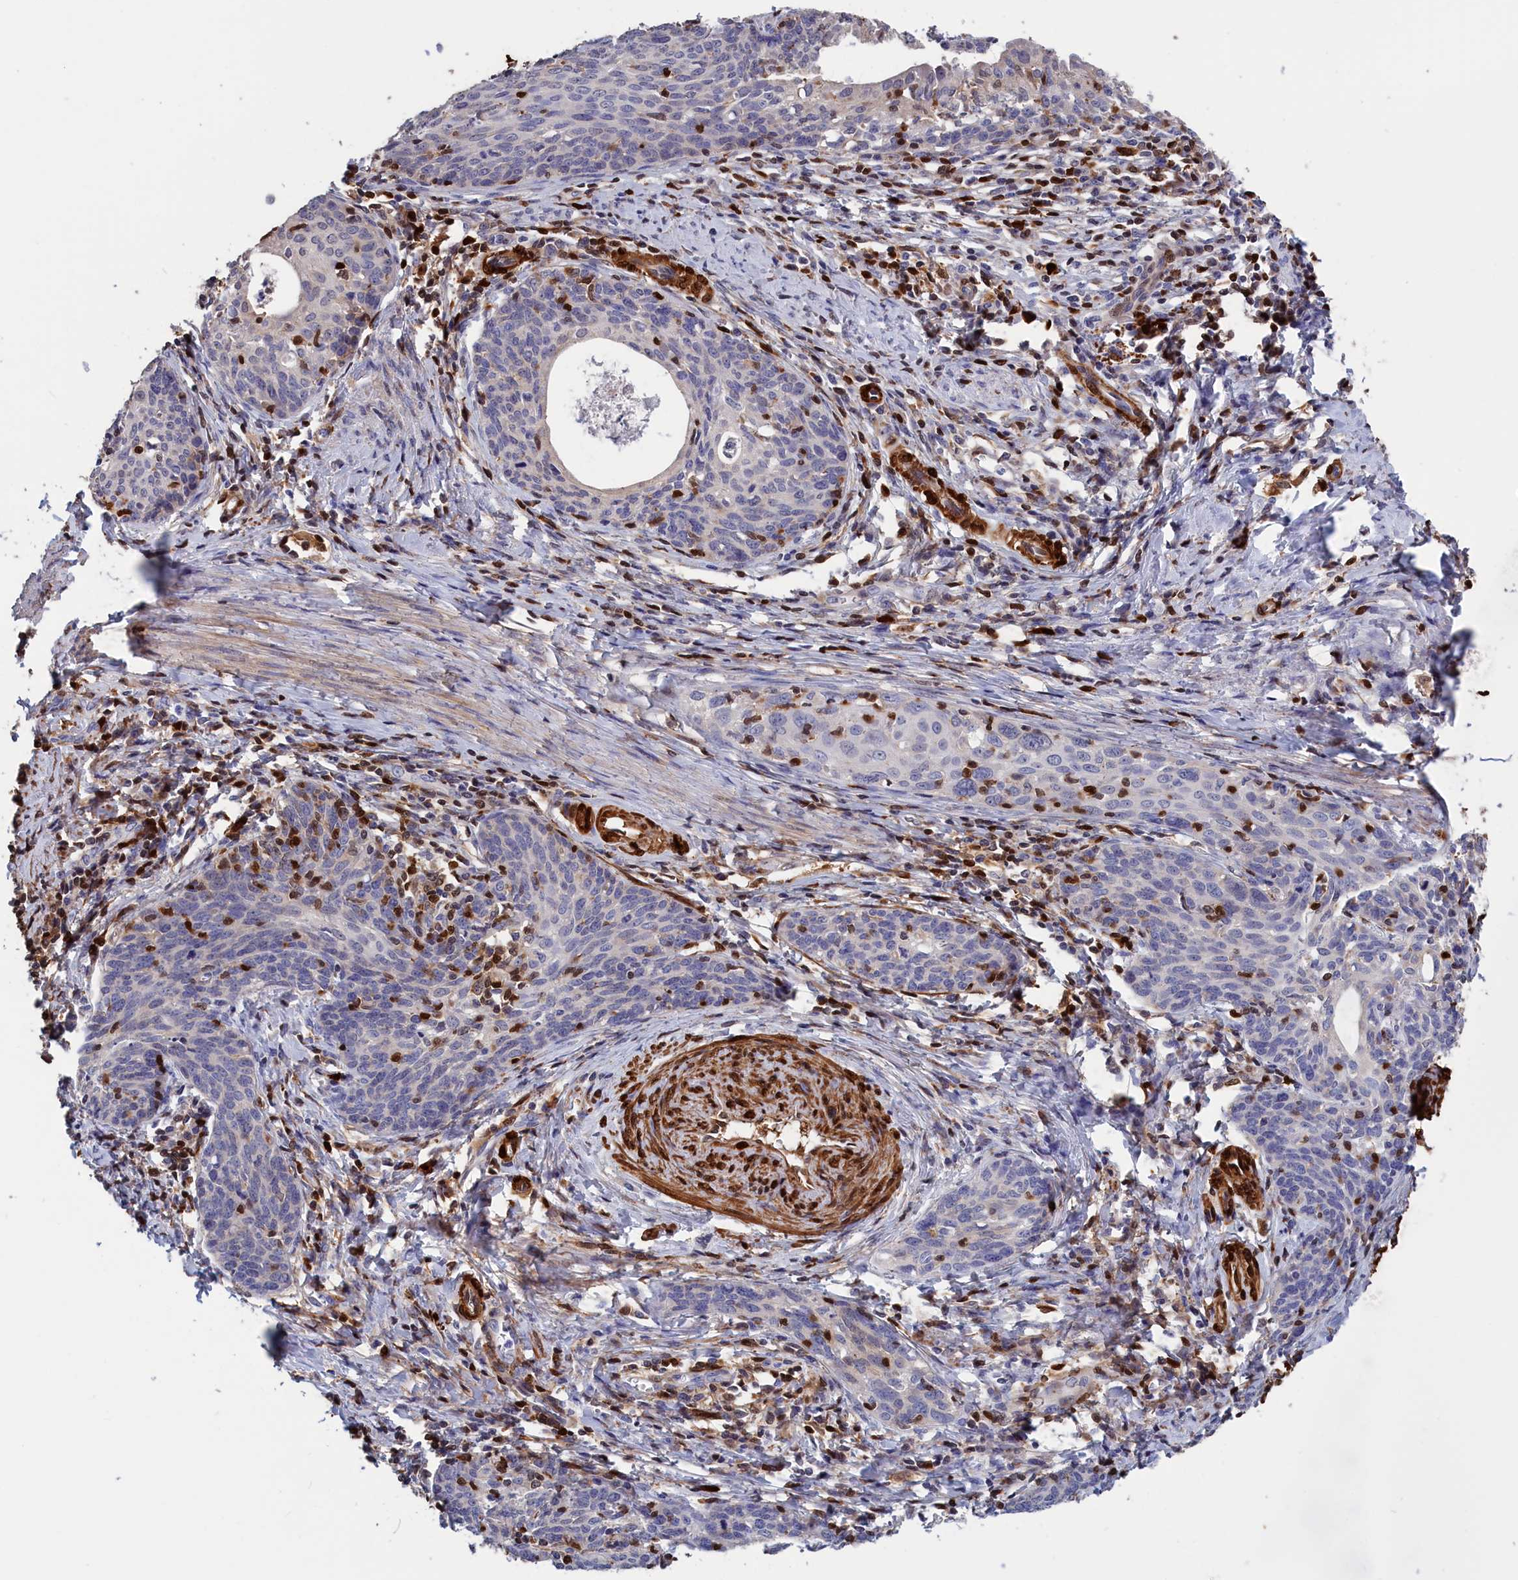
{"staining": {"intensity": "negative", "quantity": "none", "location": "none"}, "tissue": "cervical cancer", "cell_type": "Tumor cells", "image_type": "cancer", "snomed": [{"axis": "morphology", "description": "Squamous cell carcinoma, NOS"}, {"axis": "topography", "description": "Cervix"}], "caption": "Cervical squamous cell carcinoma was stained to show a protein in brown. There is no significant expression in tumor cells.", "gene": "CRIP1", "patient": {"sex": "female", "age": 52}}